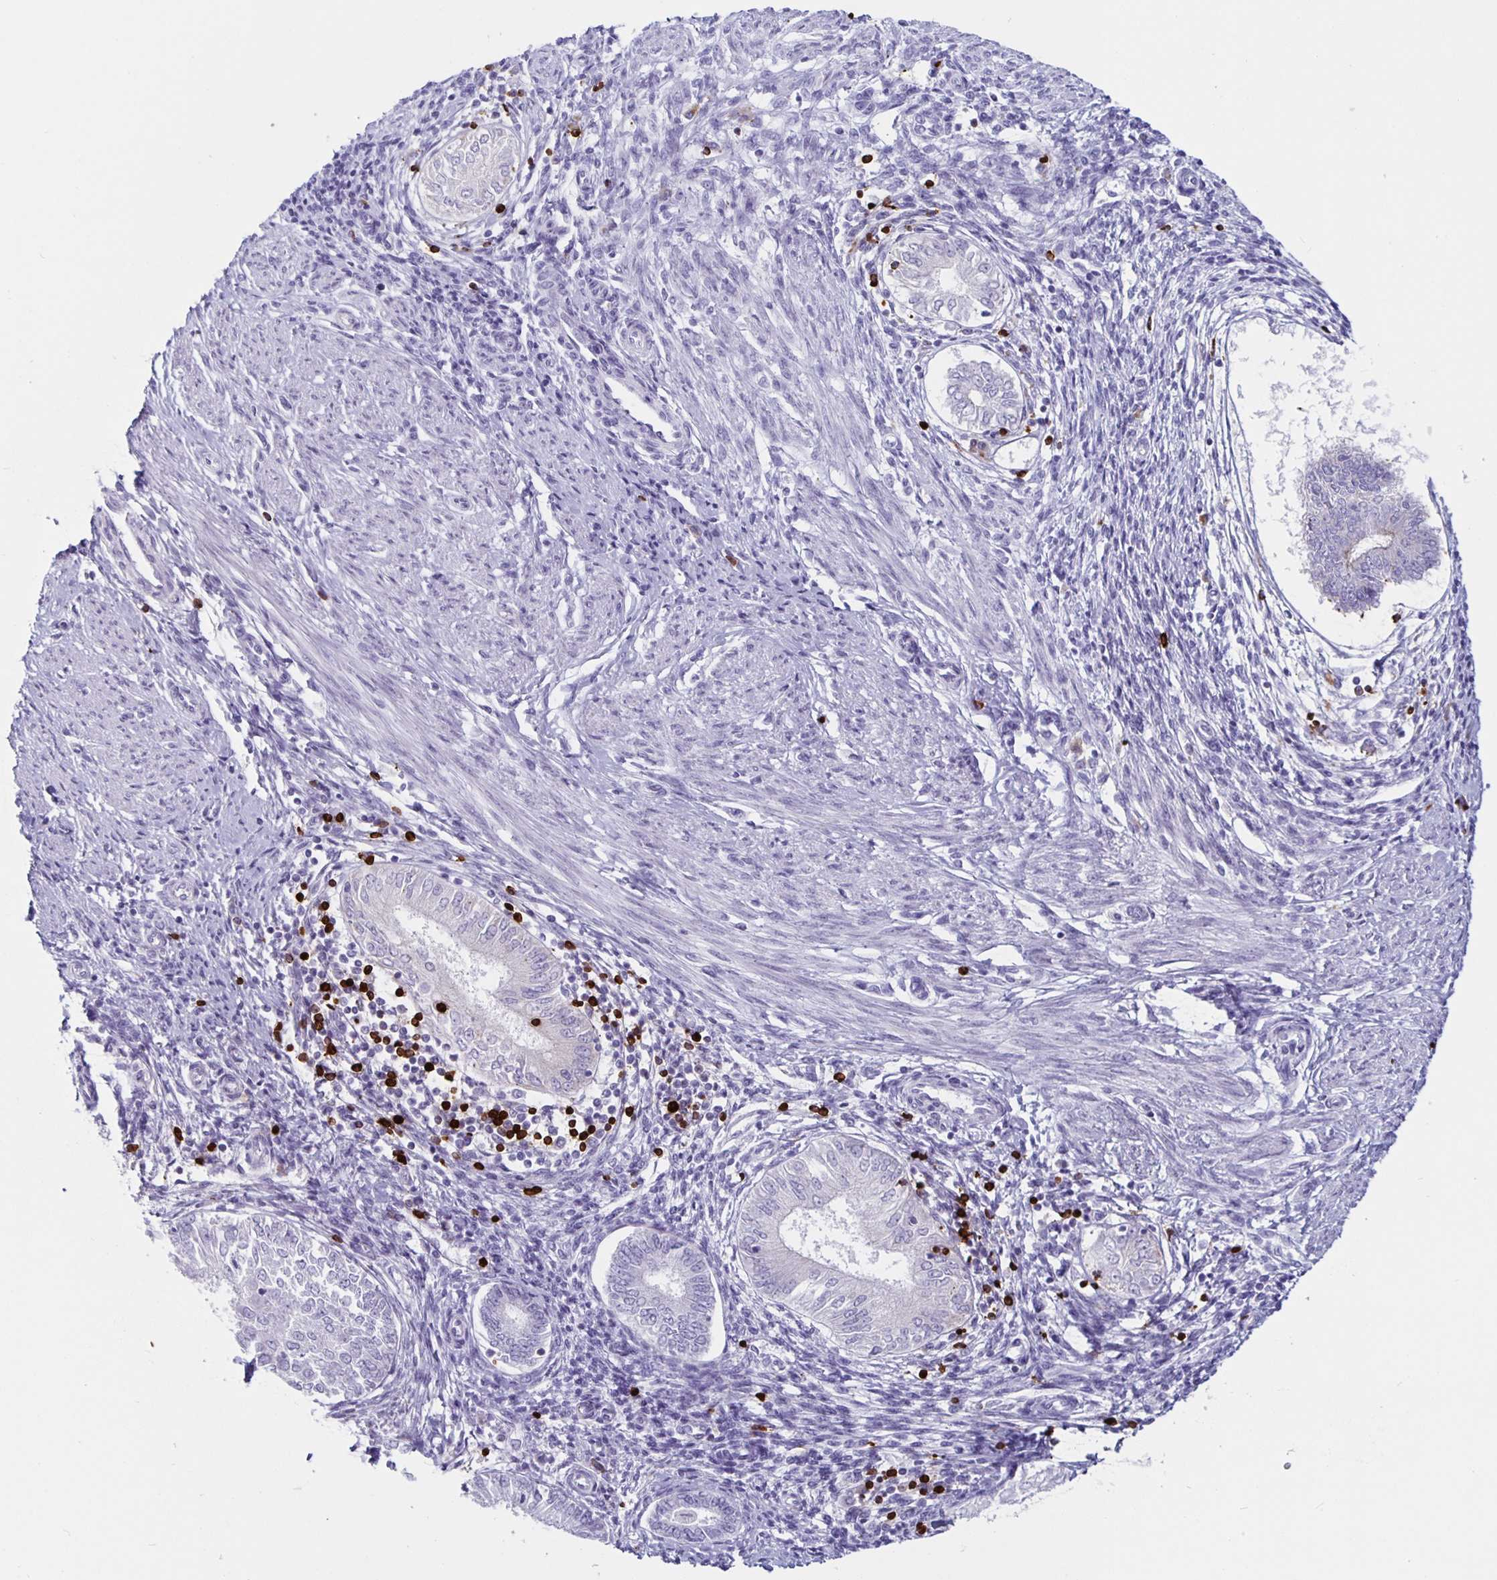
{"staining": {"intensity": "negative", "quantity": "none", "location": "none"}, "tissue": "endometrial cancer", "cell_type": "Tumor cells", "image_type": "cancer", "snomed": [{"axis": "morphology", "description": "Adenocarcinoma, NOS"}, {"axis": "topography", "description": "Endometrium"}], "caption": "Photomicrograph shows no protein positivity in tumor cells of endometrial adenocarcinoma tissue.", "gene": "GZMK", "patient": {"sex": "female", "age": 68}}